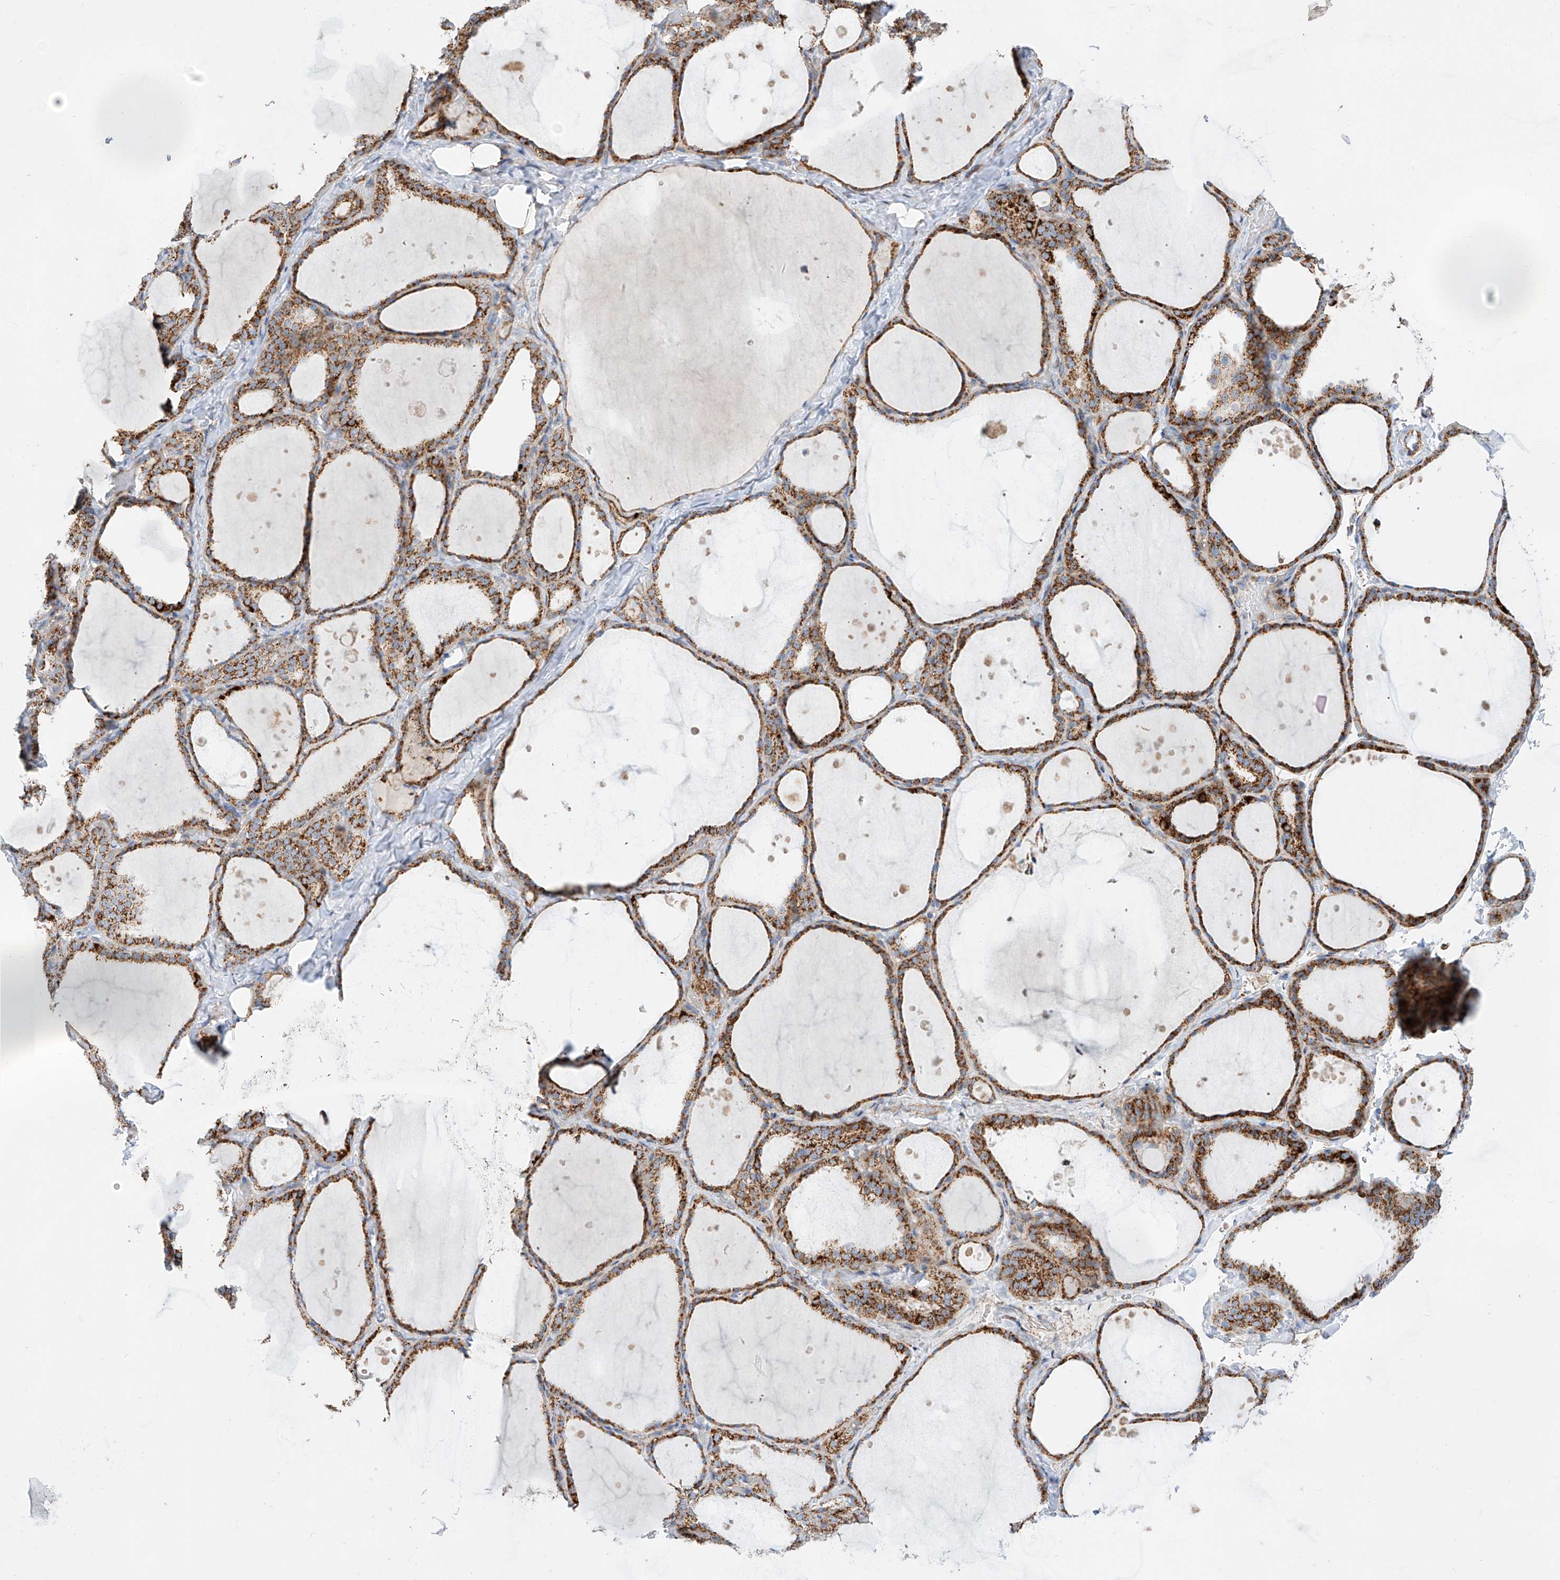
{"staining": {"intensity": "strong", "quantity": ">75%", "location": "cytoplasmic/membranous"}, "tissue": "thyroid gland", "cell_type": "Glandular cells", "image_type": "normal", "snomed": [{"axis": "morphology", "description": "Normal tissue, NOS"}, {"axis": "topography", "description": "Thyroid gland"}], "caption": "Immunohistochemistry (IHC) (DAB (3,3'-diaminobenzidine)) staining of normal human thyroid gland demonstrates strong cytoplasmic/membranous protein positivity in about >75% of glandular cells.", "gene": "CST9", "patient": {"sex": "female", "age": 44}}